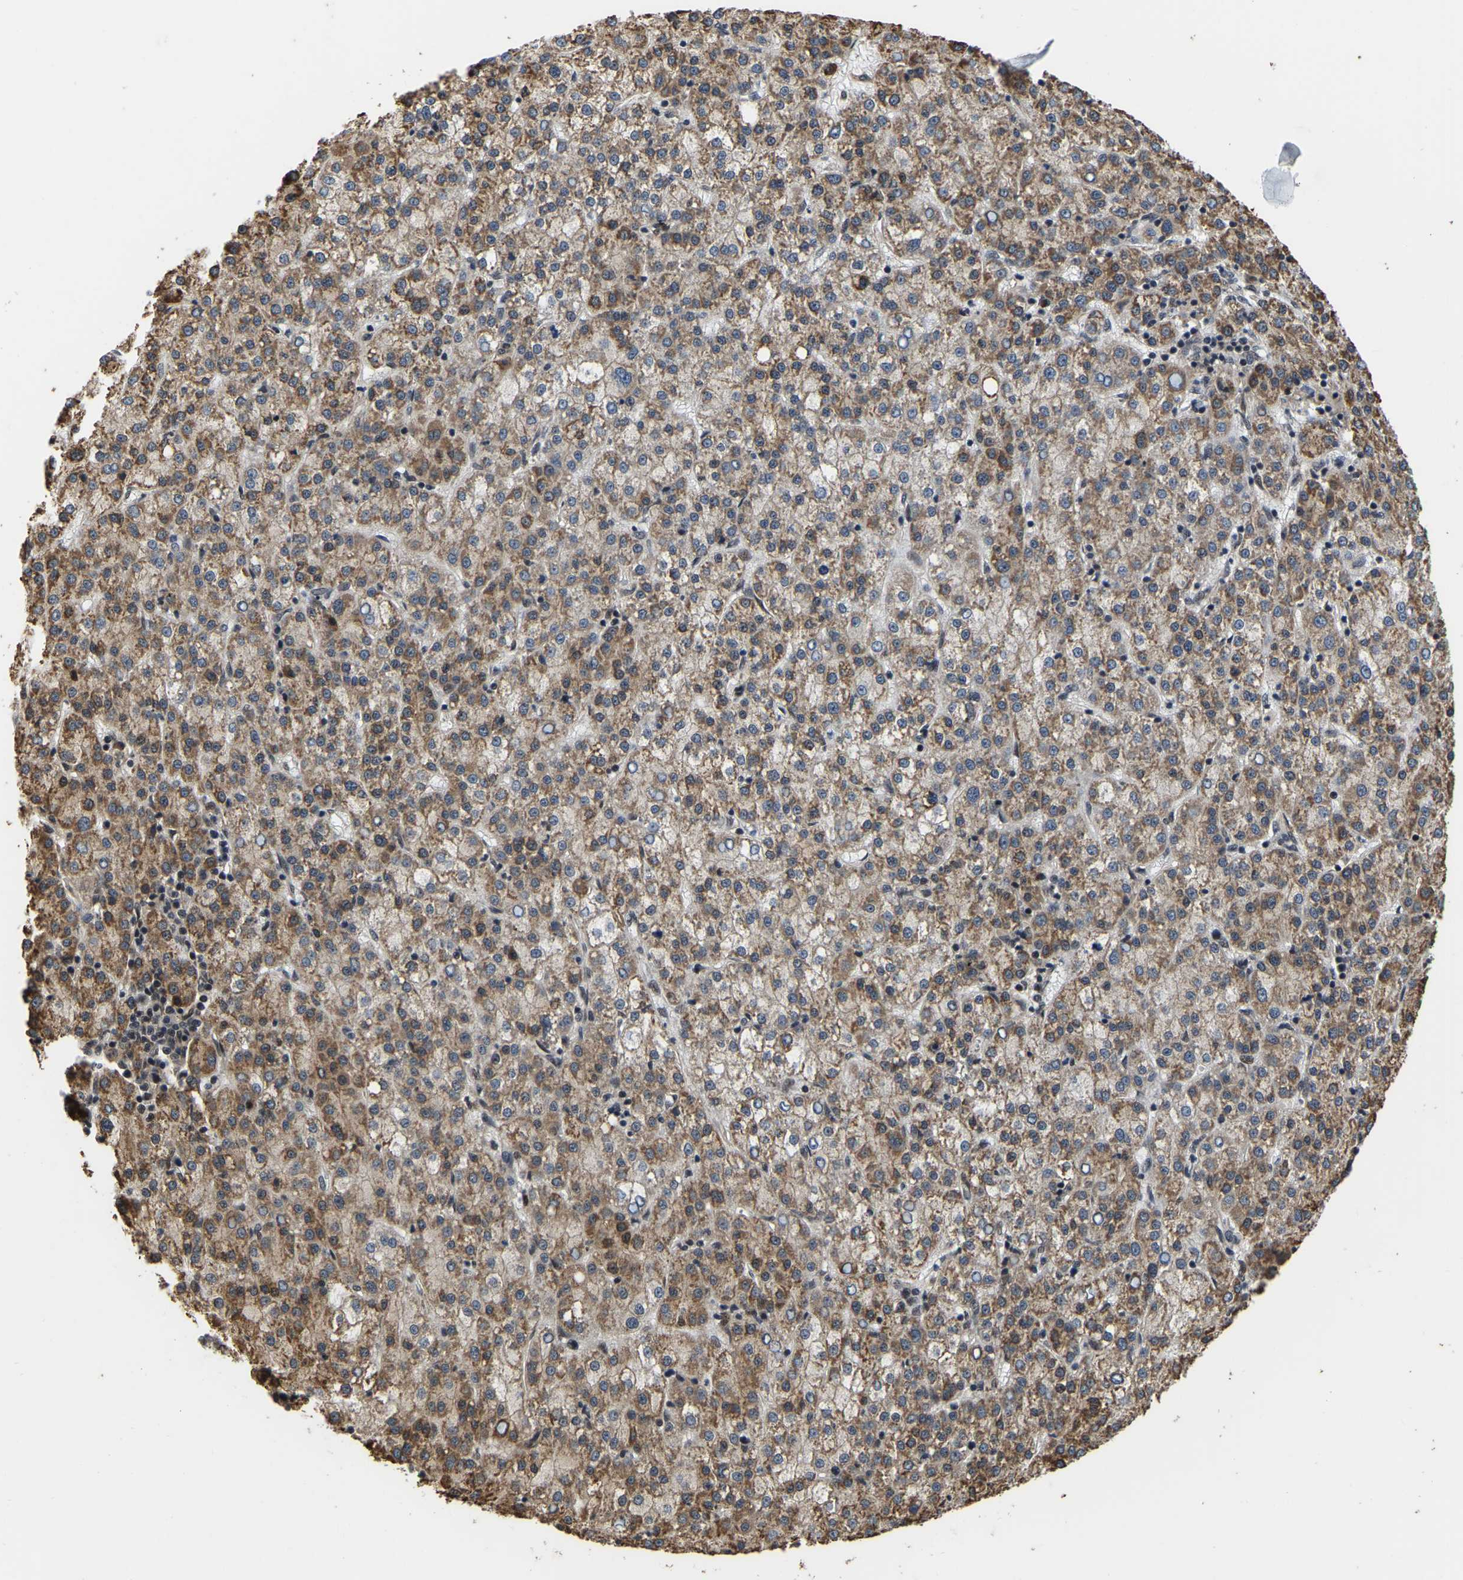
{"staining": {"intensity": "moderate", "quantity": ">75%", "location": "cytoplasmic/membranous"}, "tissue": "liver cancer", "cell_type": "Tumor cells", "image_type": "cancer", "snomed": [{"axis": "morphology", "description": "Carcinoma, Hepatocellular, NOS"}, {"axis": "topography", "description": "Liver"}], "caption": "Immunohistochemical staining of liver hepatocellular carcinoma shows medium levels of moderate cytoplasmic/membranous expression in about >75% of tumor cells.", "gene": "CIAO1", "patient": {"sex": "female", "age": 58}}